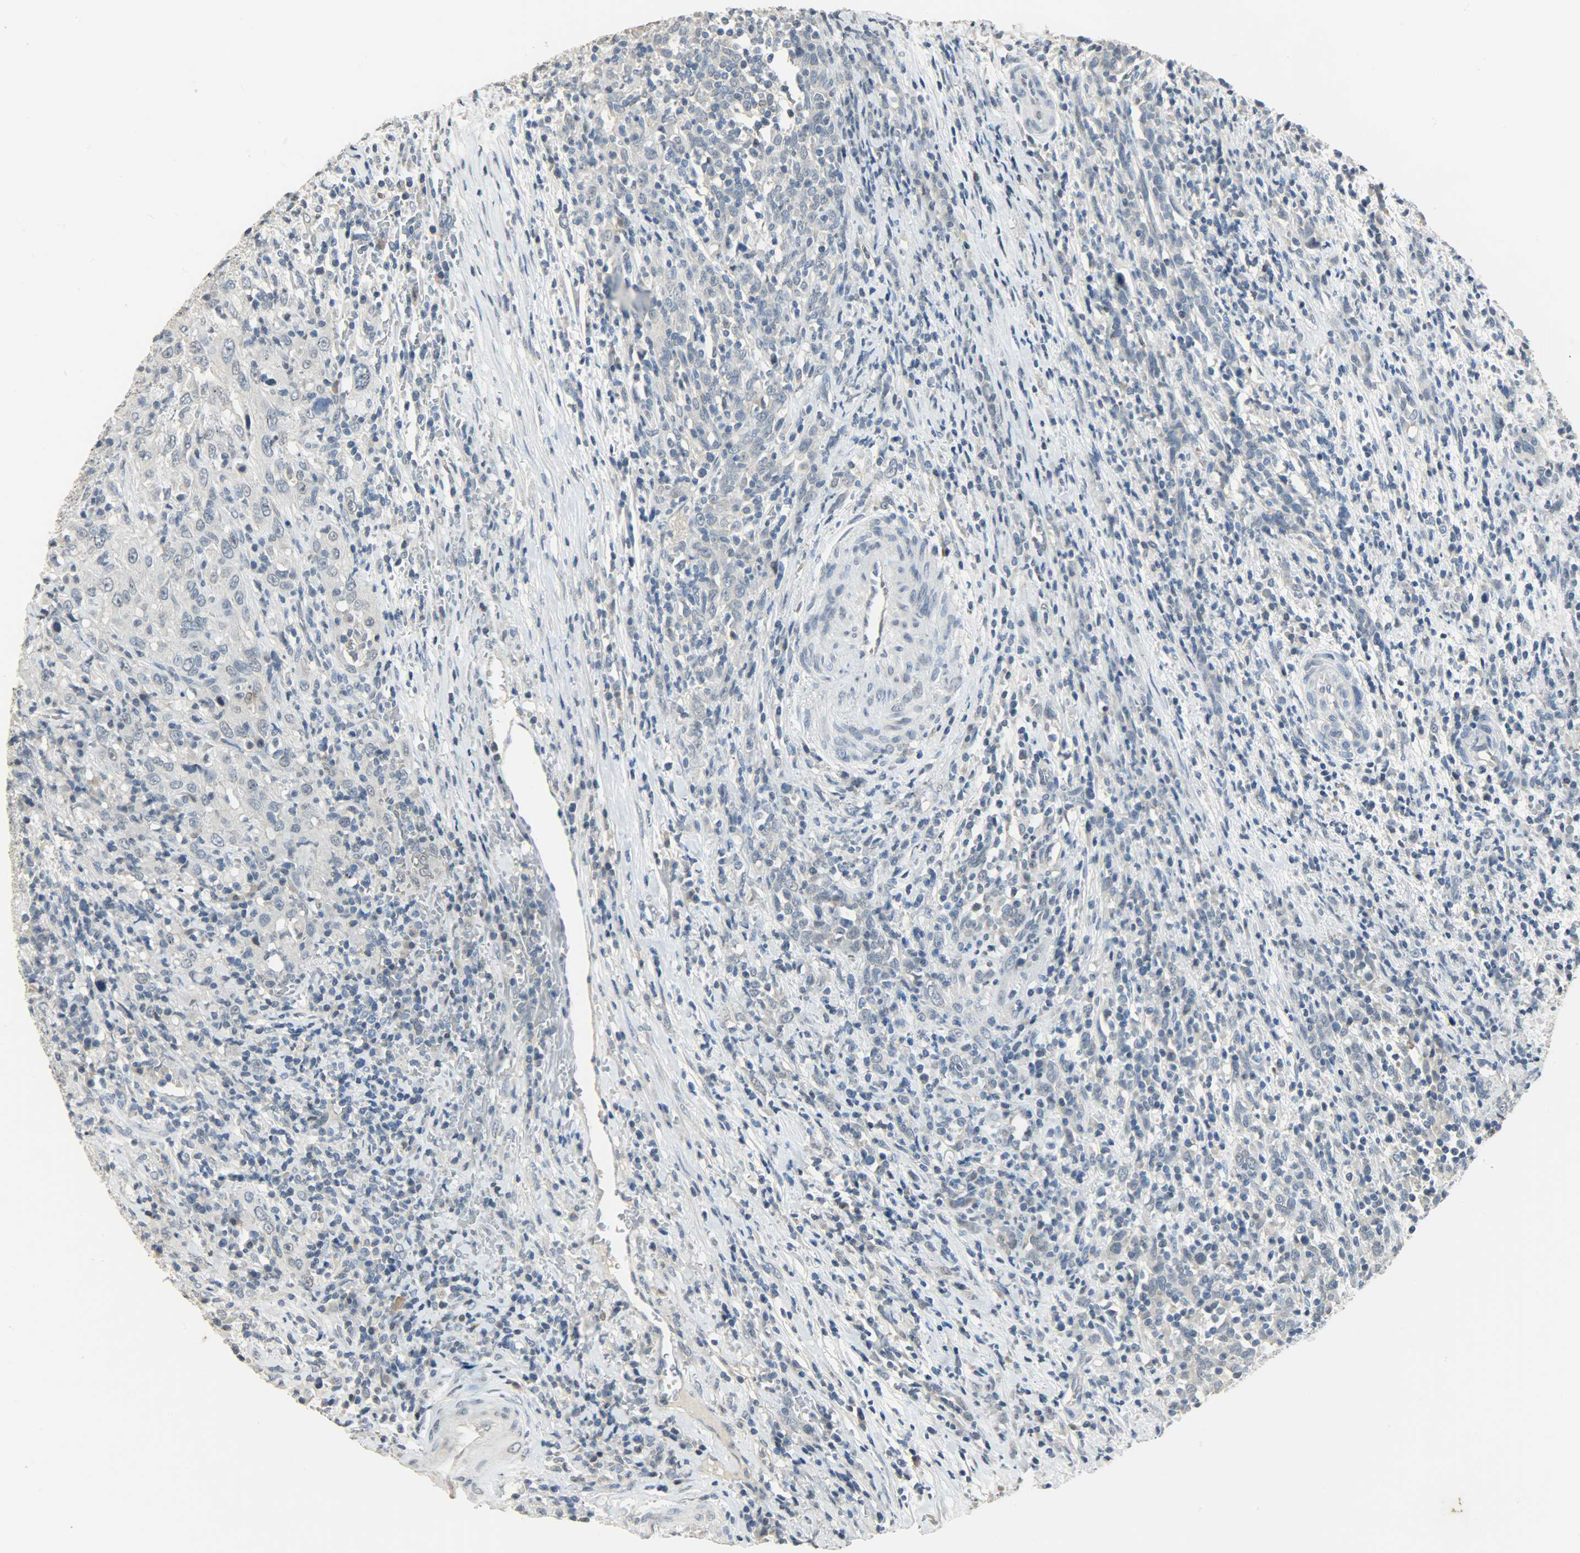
{"staining": {"intensity": "negative", "quantity": "none", "location": "none"}, "tissue": "urothelial cancer", "cell_type": "Tumor cells", "image_type": "cancer", "snomed": [{"axis": "morphology", "description": "Urothelial carcinoma, High grade"}, {"axis": "topography", "description": "Urinary bladder"}], "caption": "The image shows no staining of tumor cells in high-grade urothelial carcinoma. (DAB (3,3'-diaminobenzidine) immunohistochemistry (IHC) visualized using brightfield microscopy, high magnification).", "gene": "DNAJB6", "patient": {"sex": "male", "age": 61}}